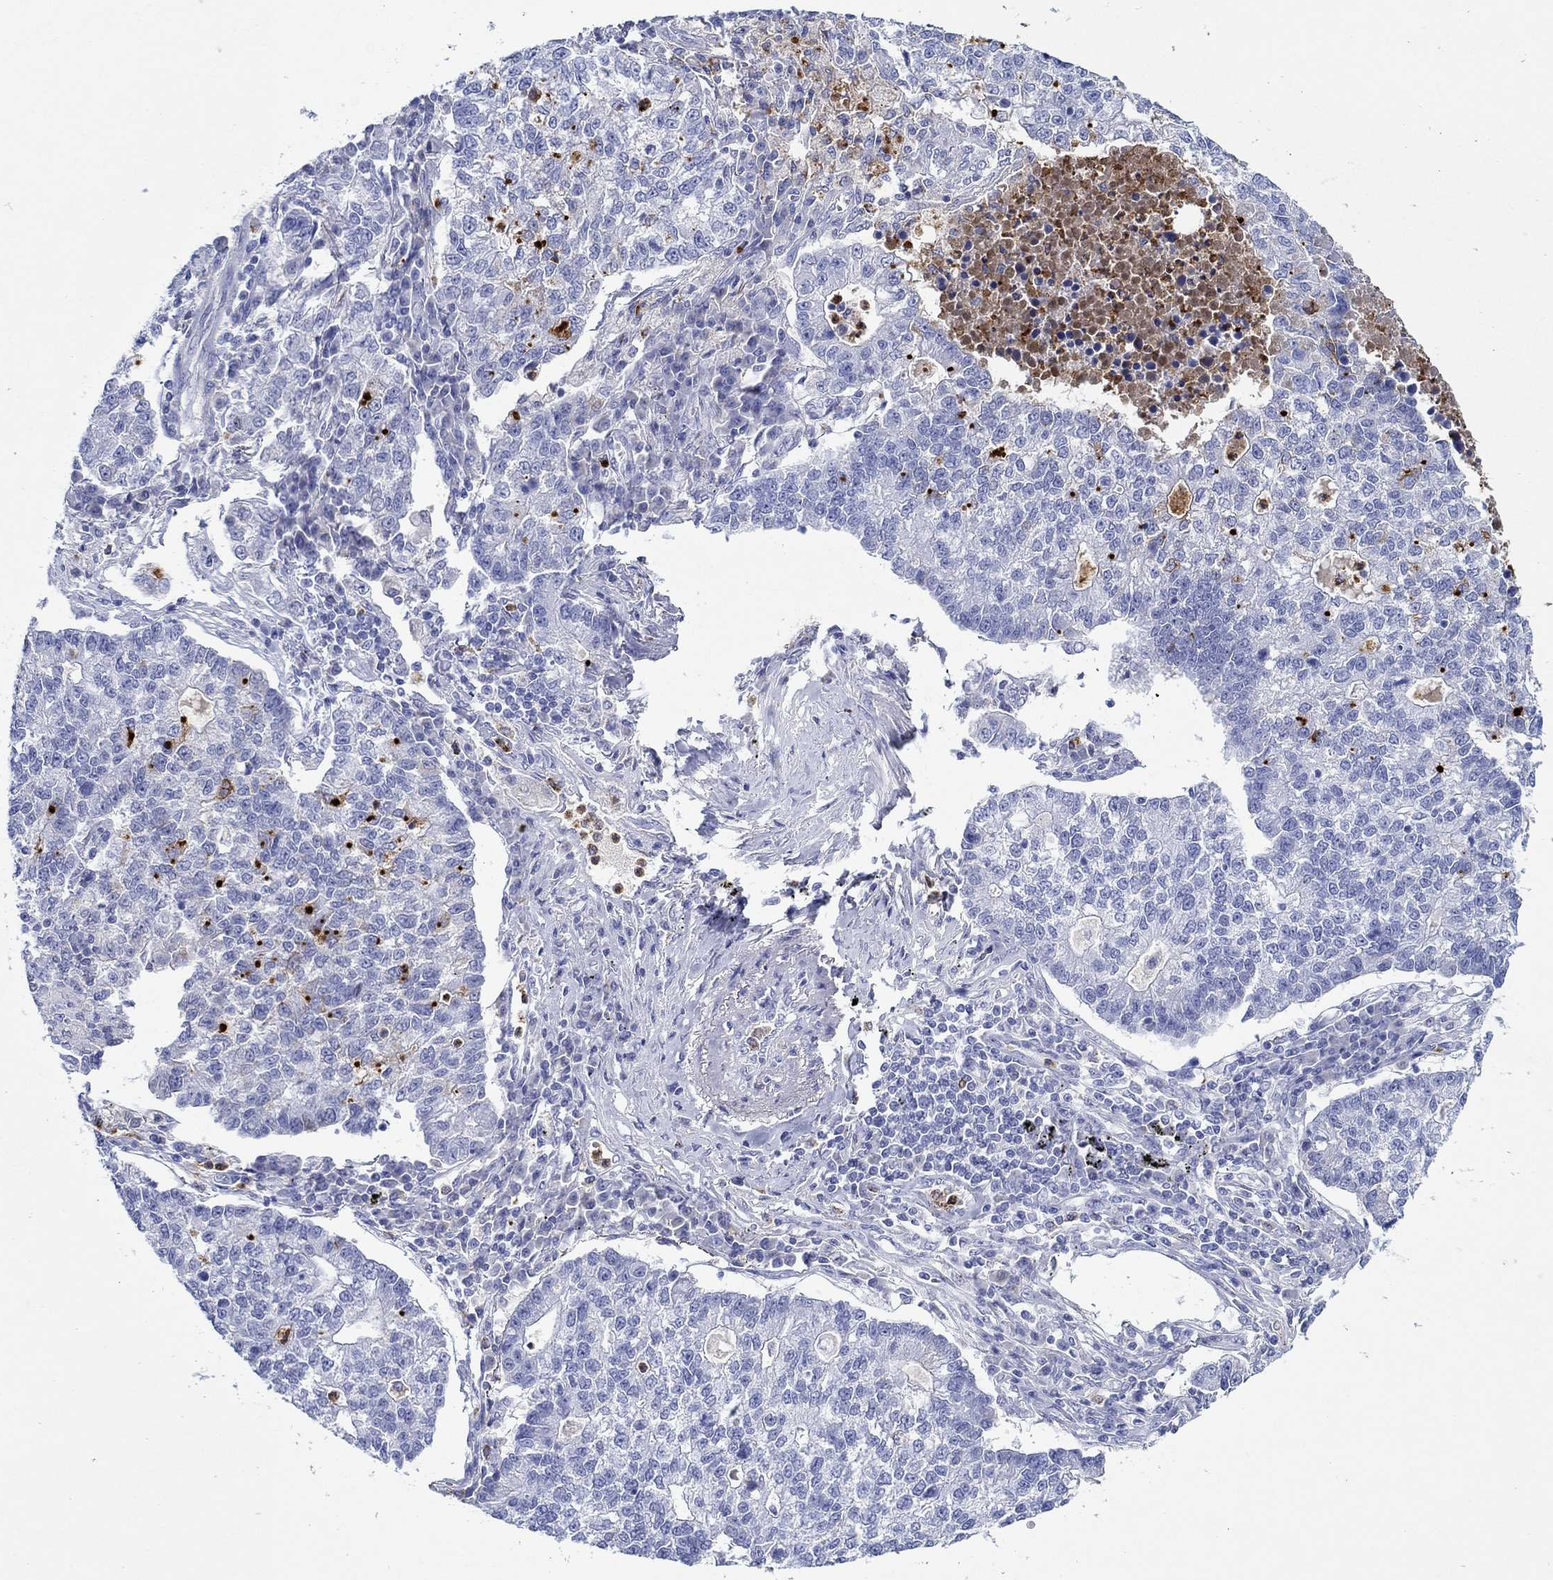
{"staining": {"intensity": "negative", "quantity": "none", "location": "none"}, "tissue": "lung cancer", "cell_type": "Tumor cells", "image_type": "cancer", "snomed": [{"axis": "morphology", "description": "Adenocarcinoma, NOS"}, {"axis": "topography", "description": "Lung"}], "caption": "Lung cancer was stained to show a protein in brown. There is no significant staining in tumor cells.", "gene": "EPX", "patient": {"sex": "male", "age": 57}}